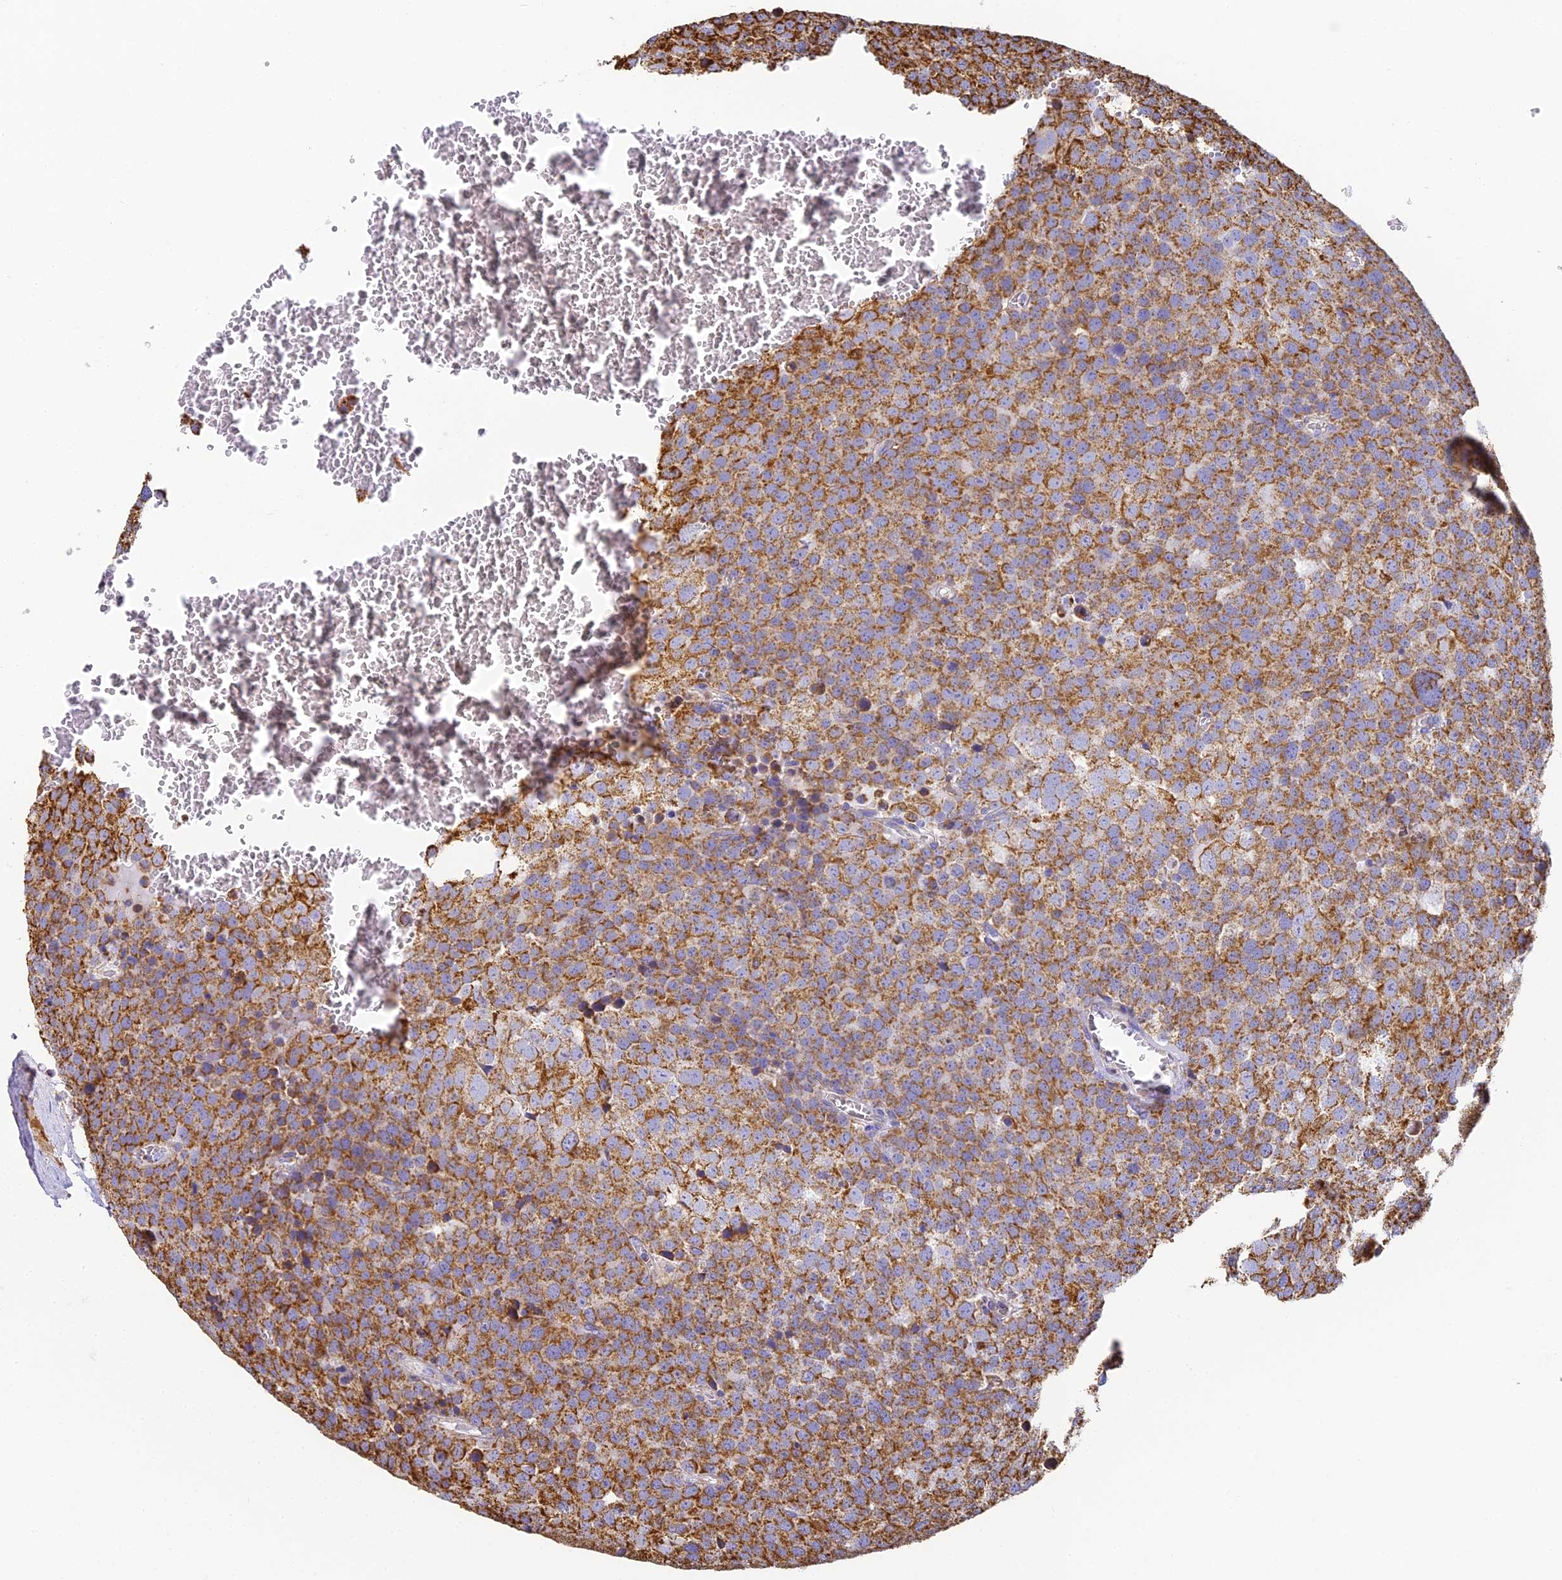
{"staining": {"intensity": "strong", "quantity": ">75%", "location": "cytoplasmic/membranous"}, "tissue": "testis cancer", "cell_type": "Tumor cells", "image_type": "cancer", "snomed": [{"axis": "morphology", "description": "Seminoma, NOS"}, {"axis": "topography", "description": "Testis"}], "caption": "This histopathology image exhibits seminoma (testis) stained with immunohistochemistry (IHC) to label a protein in brown. The cytoplasmic/membranous of tumor cells show strong positivity for the protein. Nuclei are counter-stained blue.", "gene": "COX6C", "patient": {"sex": "male", "age": 71}}